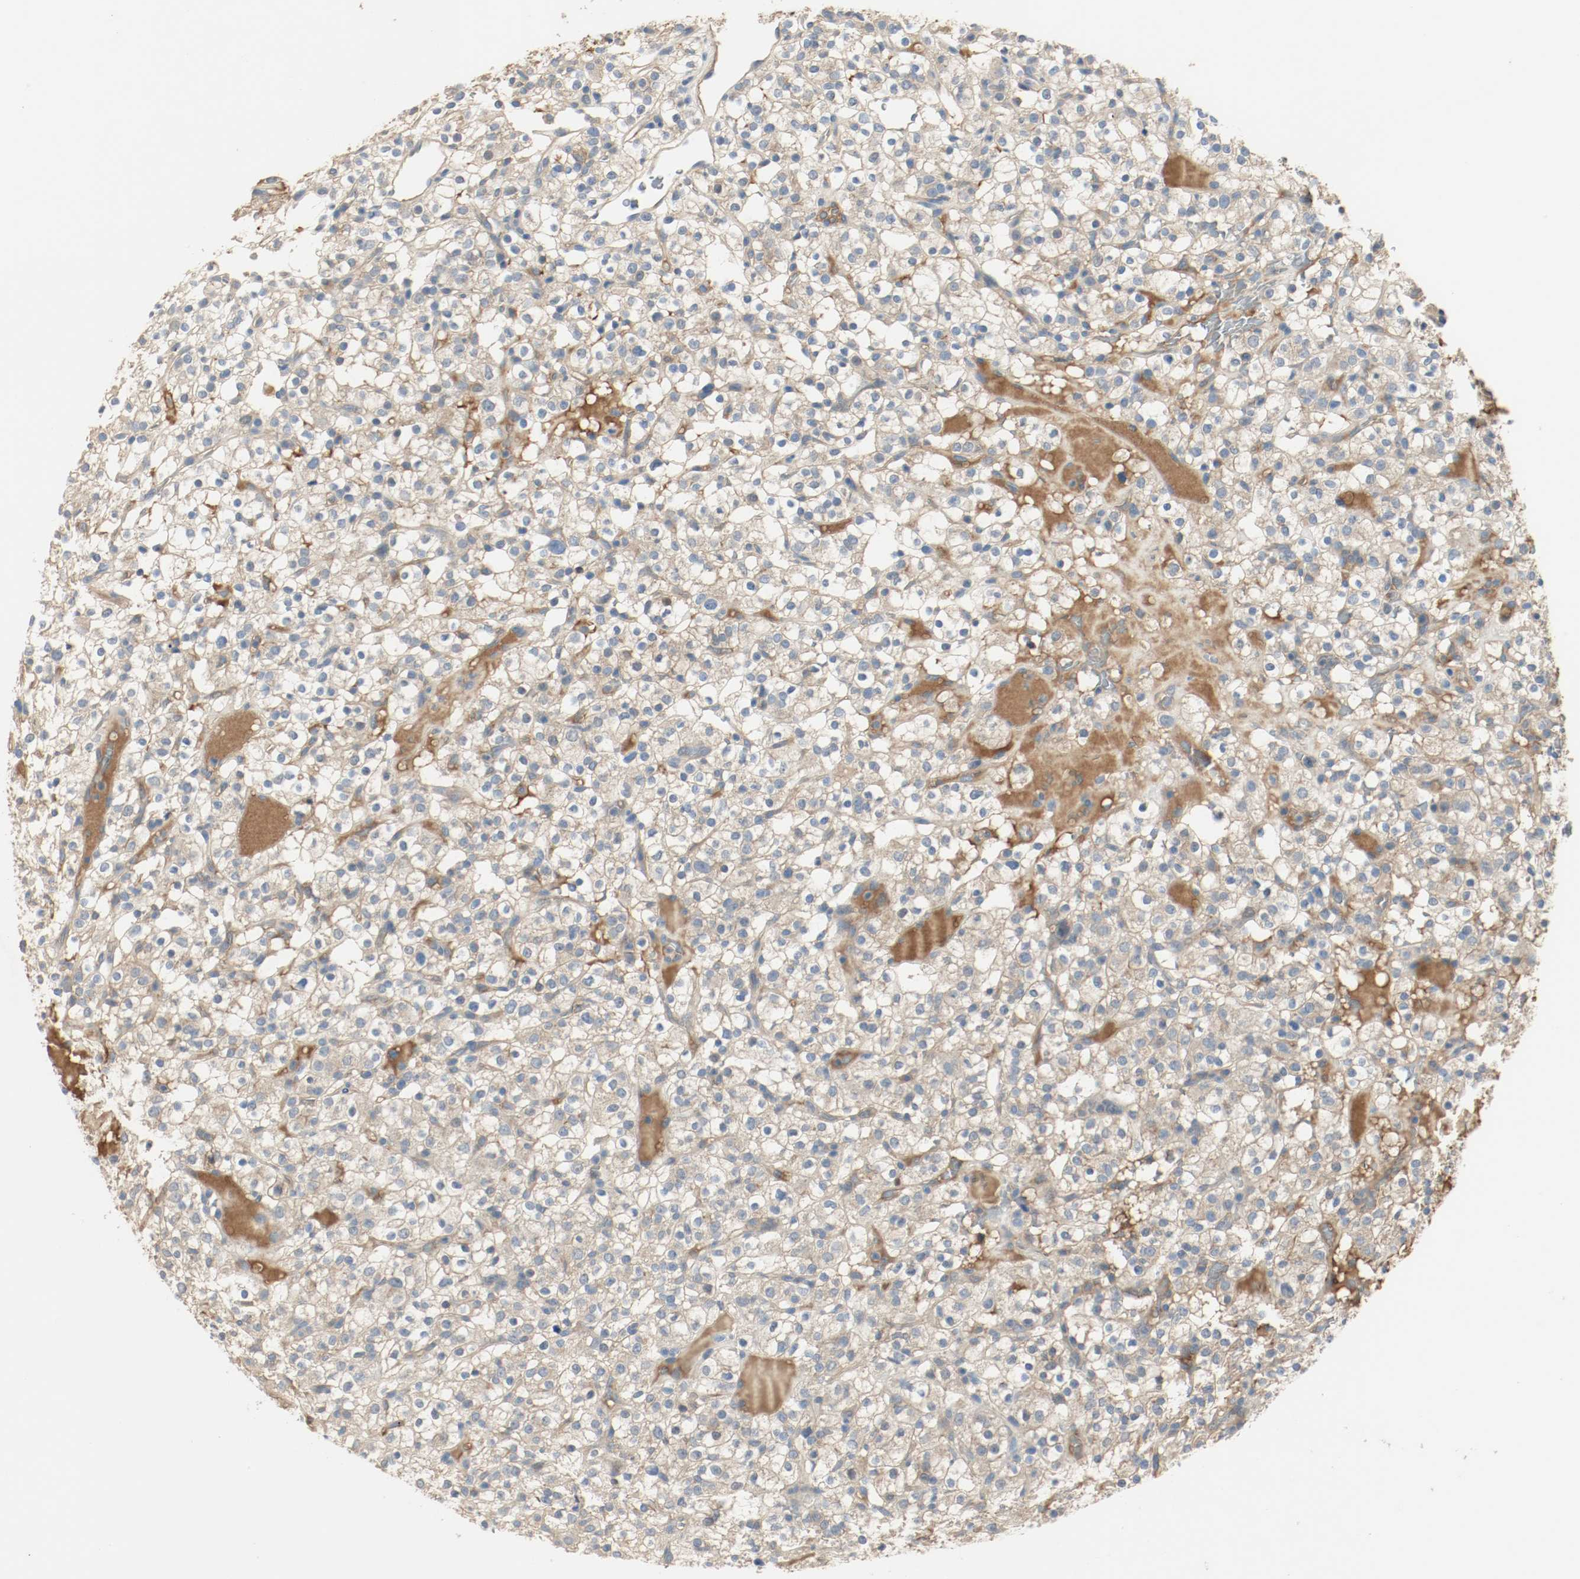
{"staining": {"intensity": "moderate", "quantity": "25%-75%", "location": "cytoplasmic/membranous"}, "tissue": "renal cancer", "cell_type": "Tumor cells", "image_type": "cancer", "snomed": [{"axis": "morphology", "description": "Normal tissue, NOS"}, {"axis": "morphology", "description": "Adenocarcinoma, NOS"}, {"axis": "topography", "description": "Kidney"}], "caption": "The immunohistochemical stain labels moderate cytoplasmic/membranous expression in tumor cells of renal cancer tissue.", "gene": "MELTF", "patient": {"sex": "female", "age": 72}}